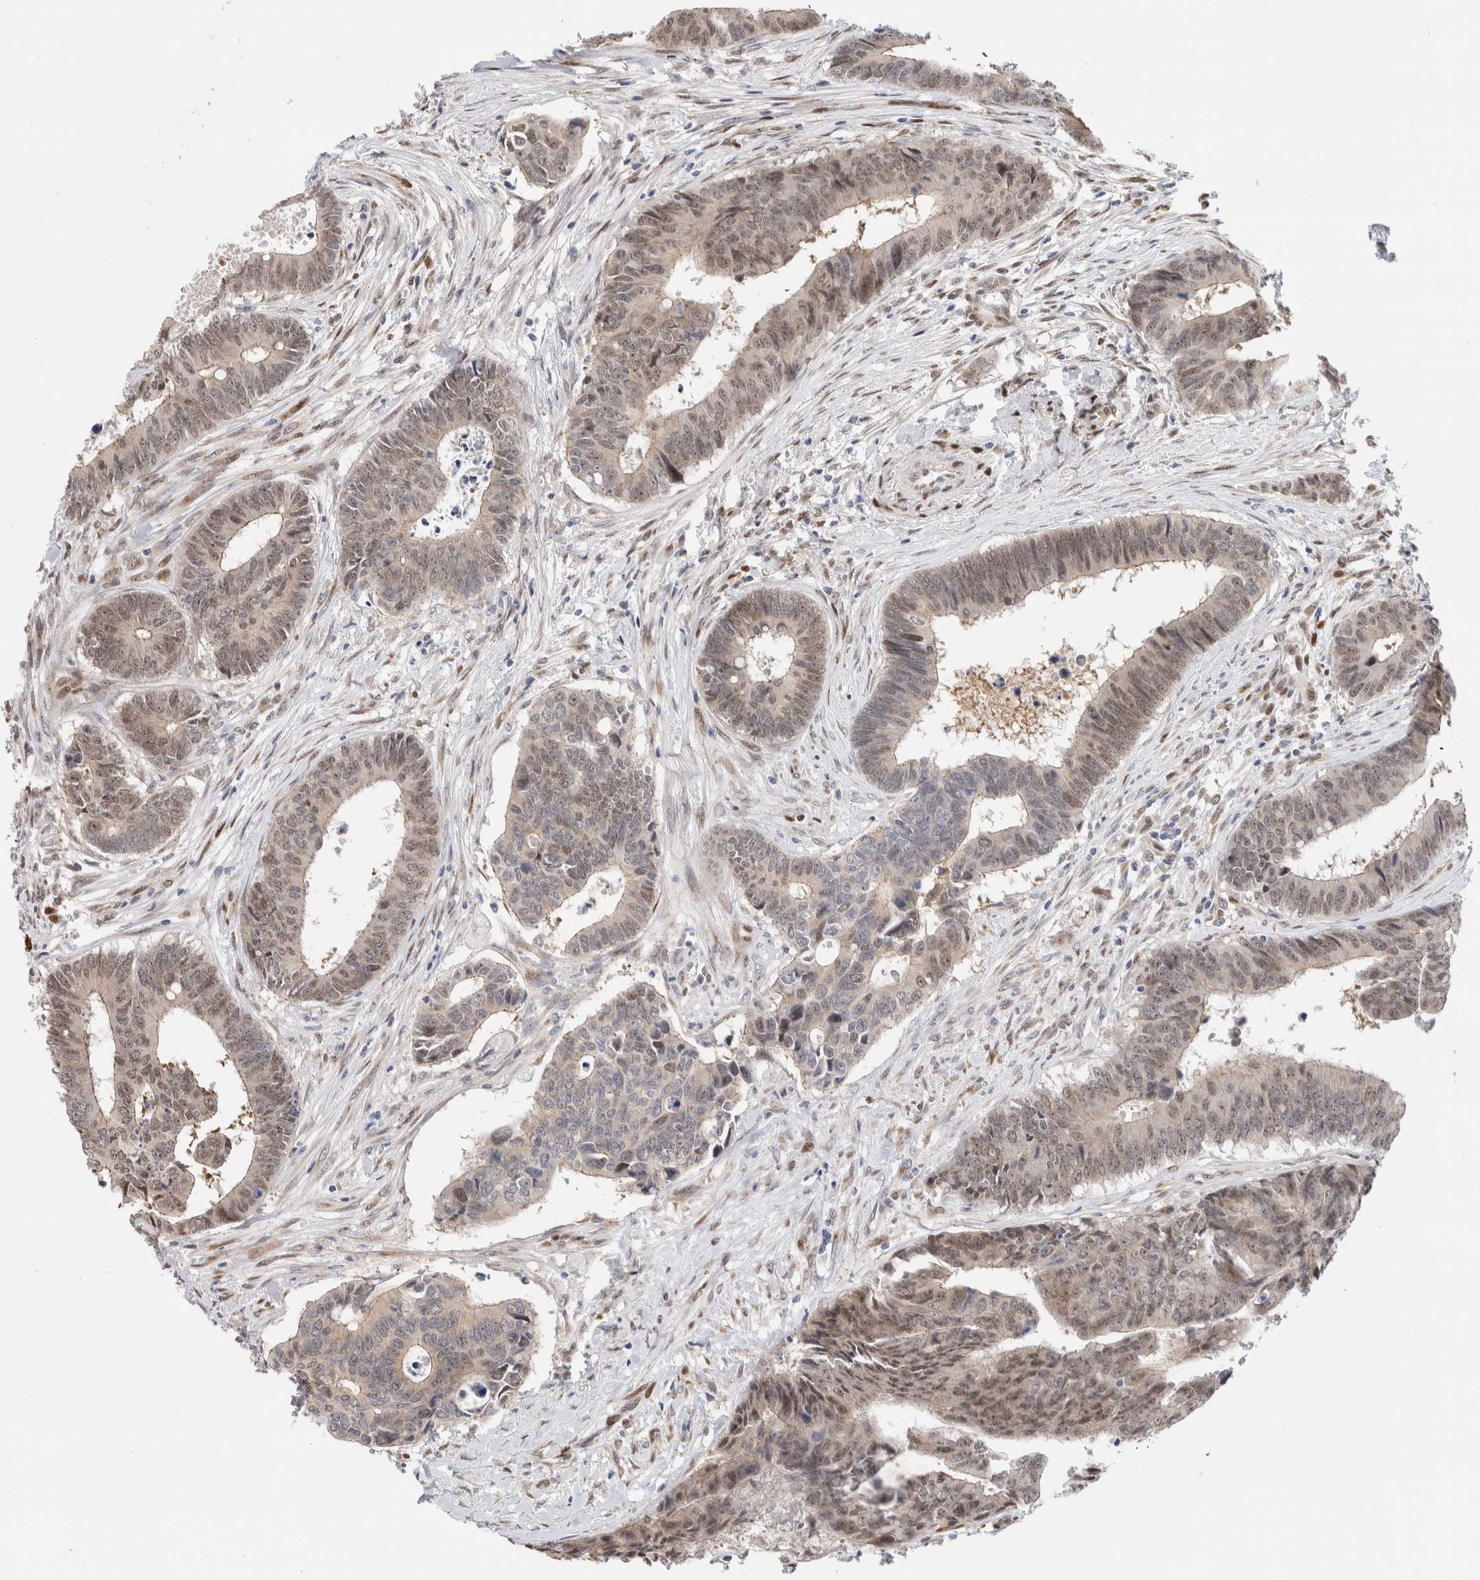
{"staining": {"intensity": "weak", "quantity": "25%-75%", "location": "nuclear"}, "tissue": "colorectal cancer", "cell_type": "Tumor cells", "image_type": "cancer", "snomed": [{"axis": "morphology", "description": "Adenocarcinoma, NOS"}, {"axis": "topography", "description": "Rectum"}], "caption": "Brown immunohistochemical staining in colorectal cancer (adenocarcinoma) exhibits weak nuclear staining in about 25%-75% of tumor cells.", "gene": "NSMAF", "patient": {"sex": "male", "age": 84}}